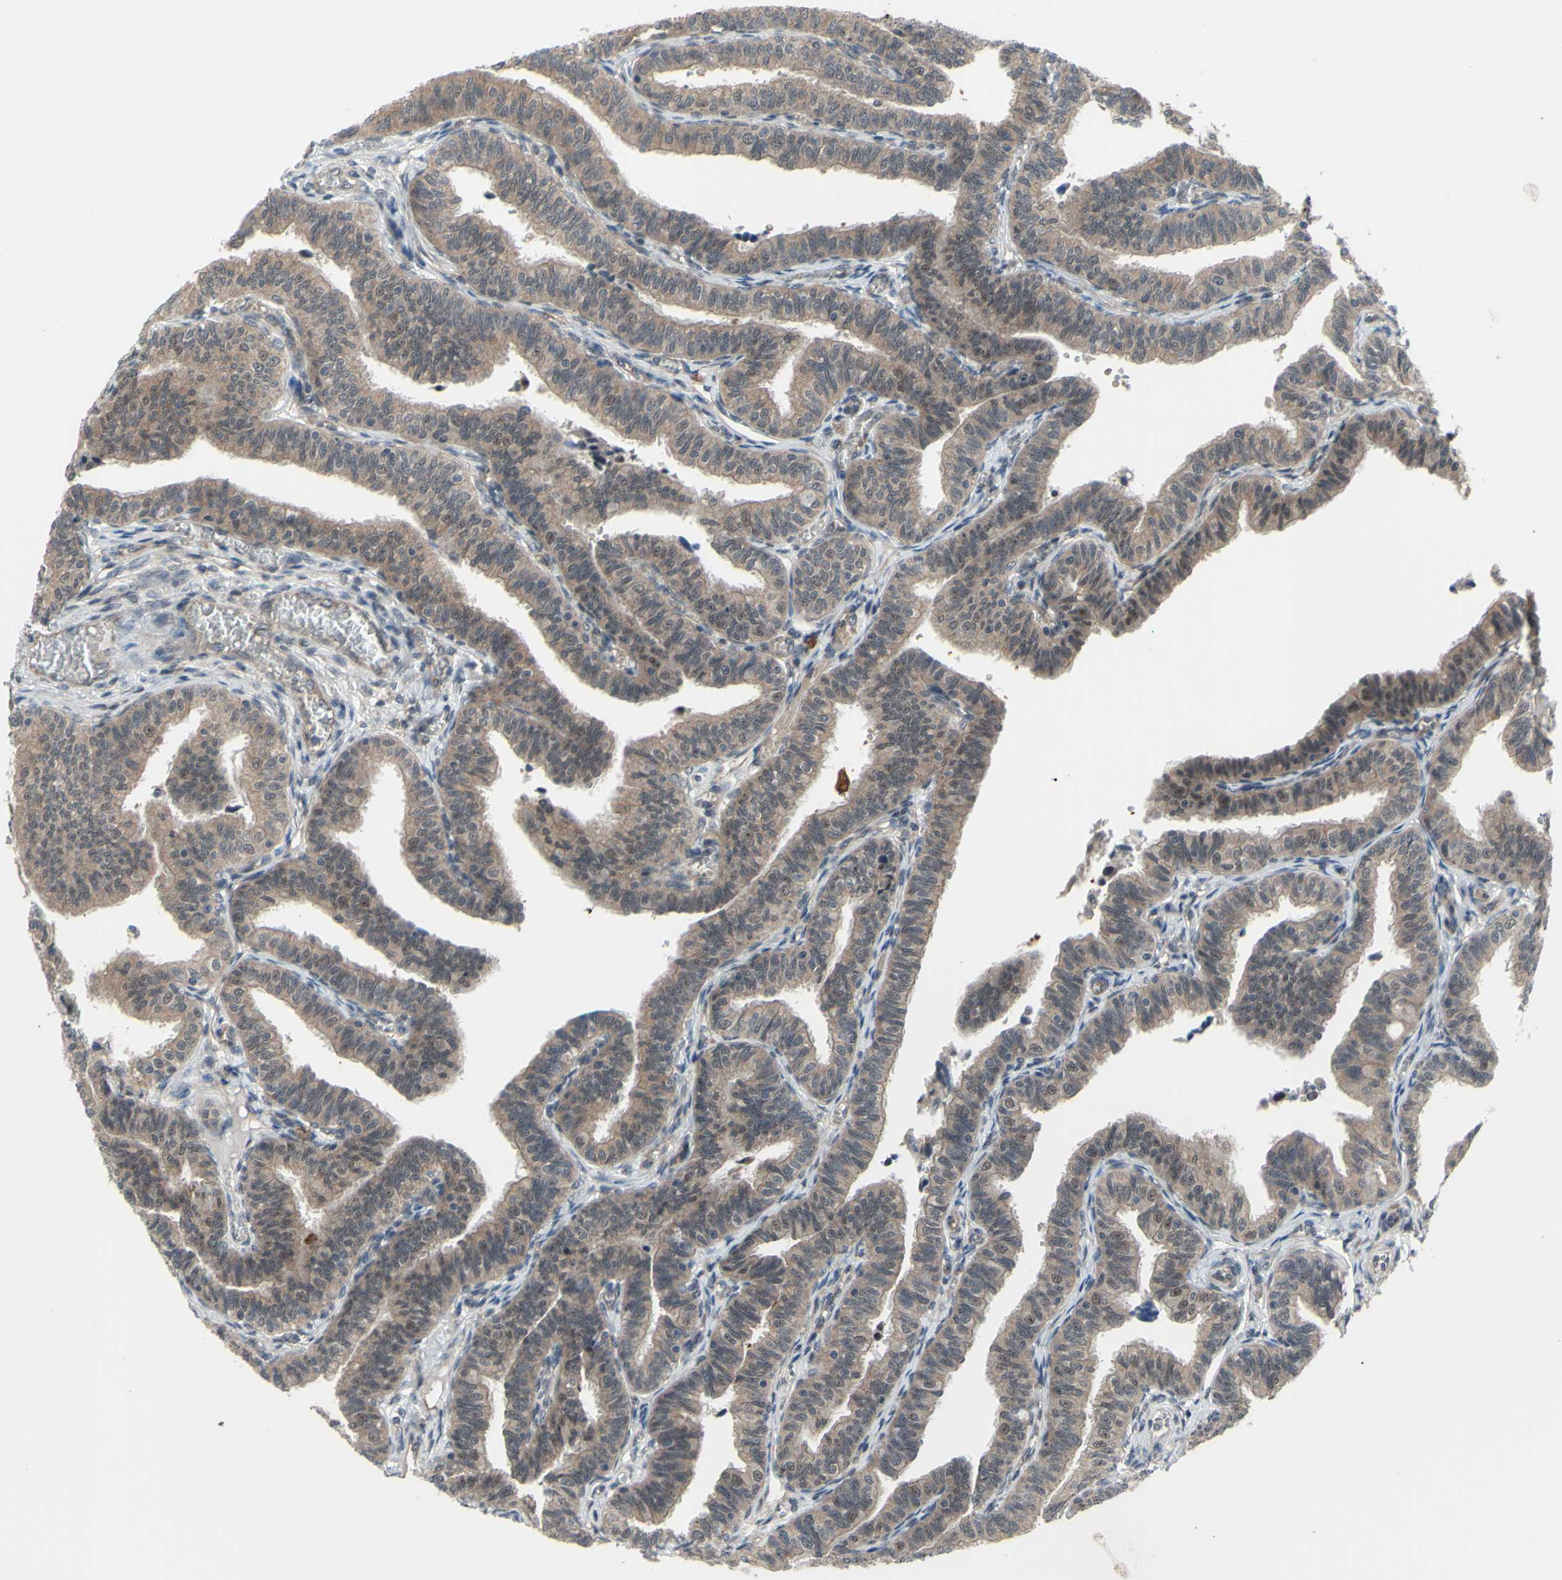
{"staining": {"intensity": "weak", "quantity": ">75%", "location": "cytoplasmic/membranous,nuclear"}, "tissue": "fallopian tube", "cell_type": "Glandular cells", "image_type": "normal", "snomed": [{"axis": "morphology", "description": "Normal tissue, NOS"}, {"axis": "topography", "description": "Fallopian tube"}], "caption": "Brown immunohistochemical staining in benign human fallopian tube exhibits weak cytoplasmic/membranous,nuclear staining in approximately >75% of glandular cells.", "gene": "TRDMT1", "patient": {"sex": "female", "age": 46}}